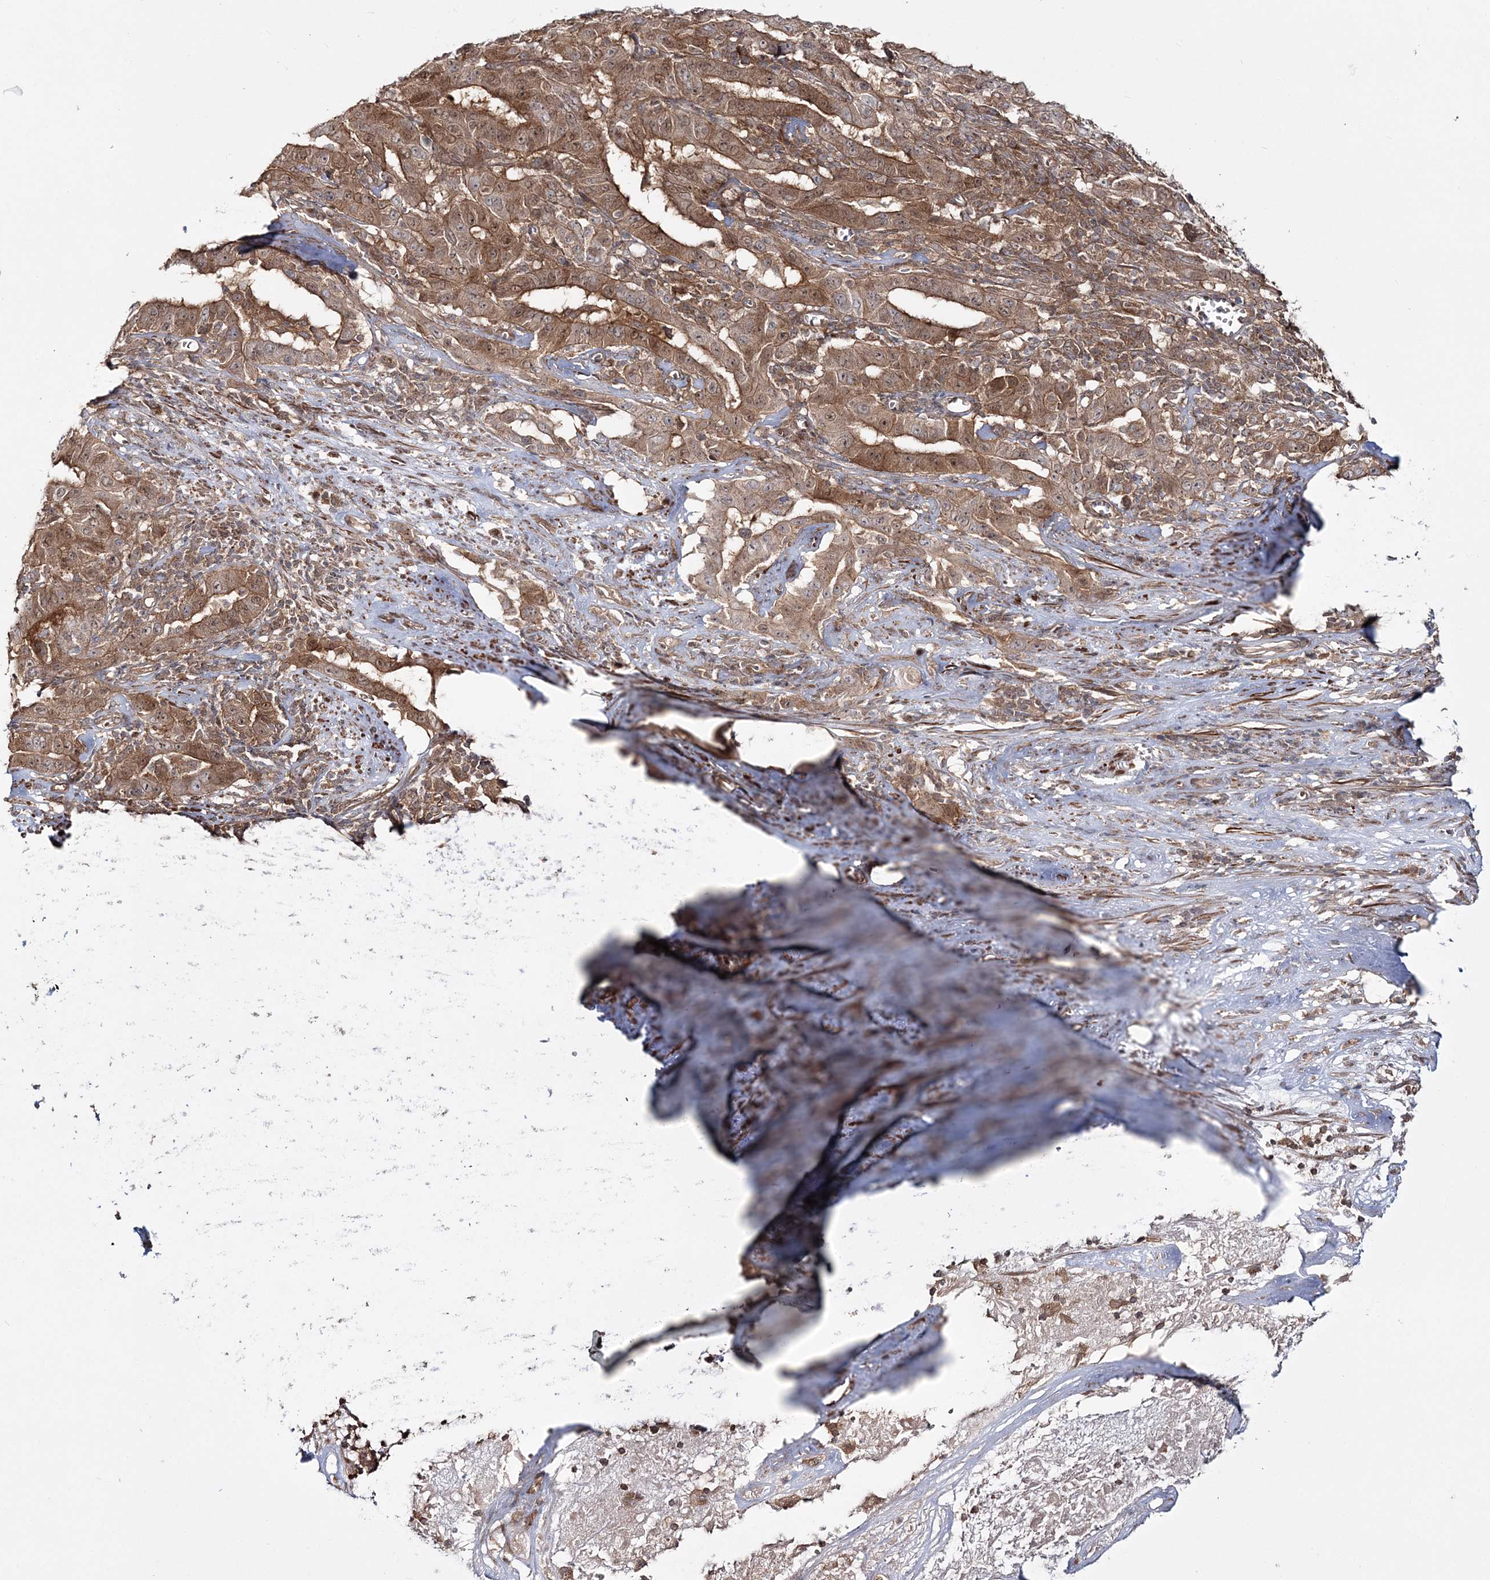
{"staining": {"intensity": "moderate", "quantity": ">75%", "location": "cytoplasmic/membranous"}, "tissue": "pancreatic cancer", "cell_type": "Tumor cells", "image_type": "cancer", "snomed": [{"axis": "morphology", "description": "Adenocarcinoma, NOS"}, {"axis": "topography", "description": "Pancreas"}], "caption": "Adenocarcinoma (pancreatic) tissue shows moderate cytoplasmic/membranous staining in about >75% of tumor cells, visualized by immunohistochemistry.", "gene": "MOCS2", "patient": {"sex": "male", "age": 63}}